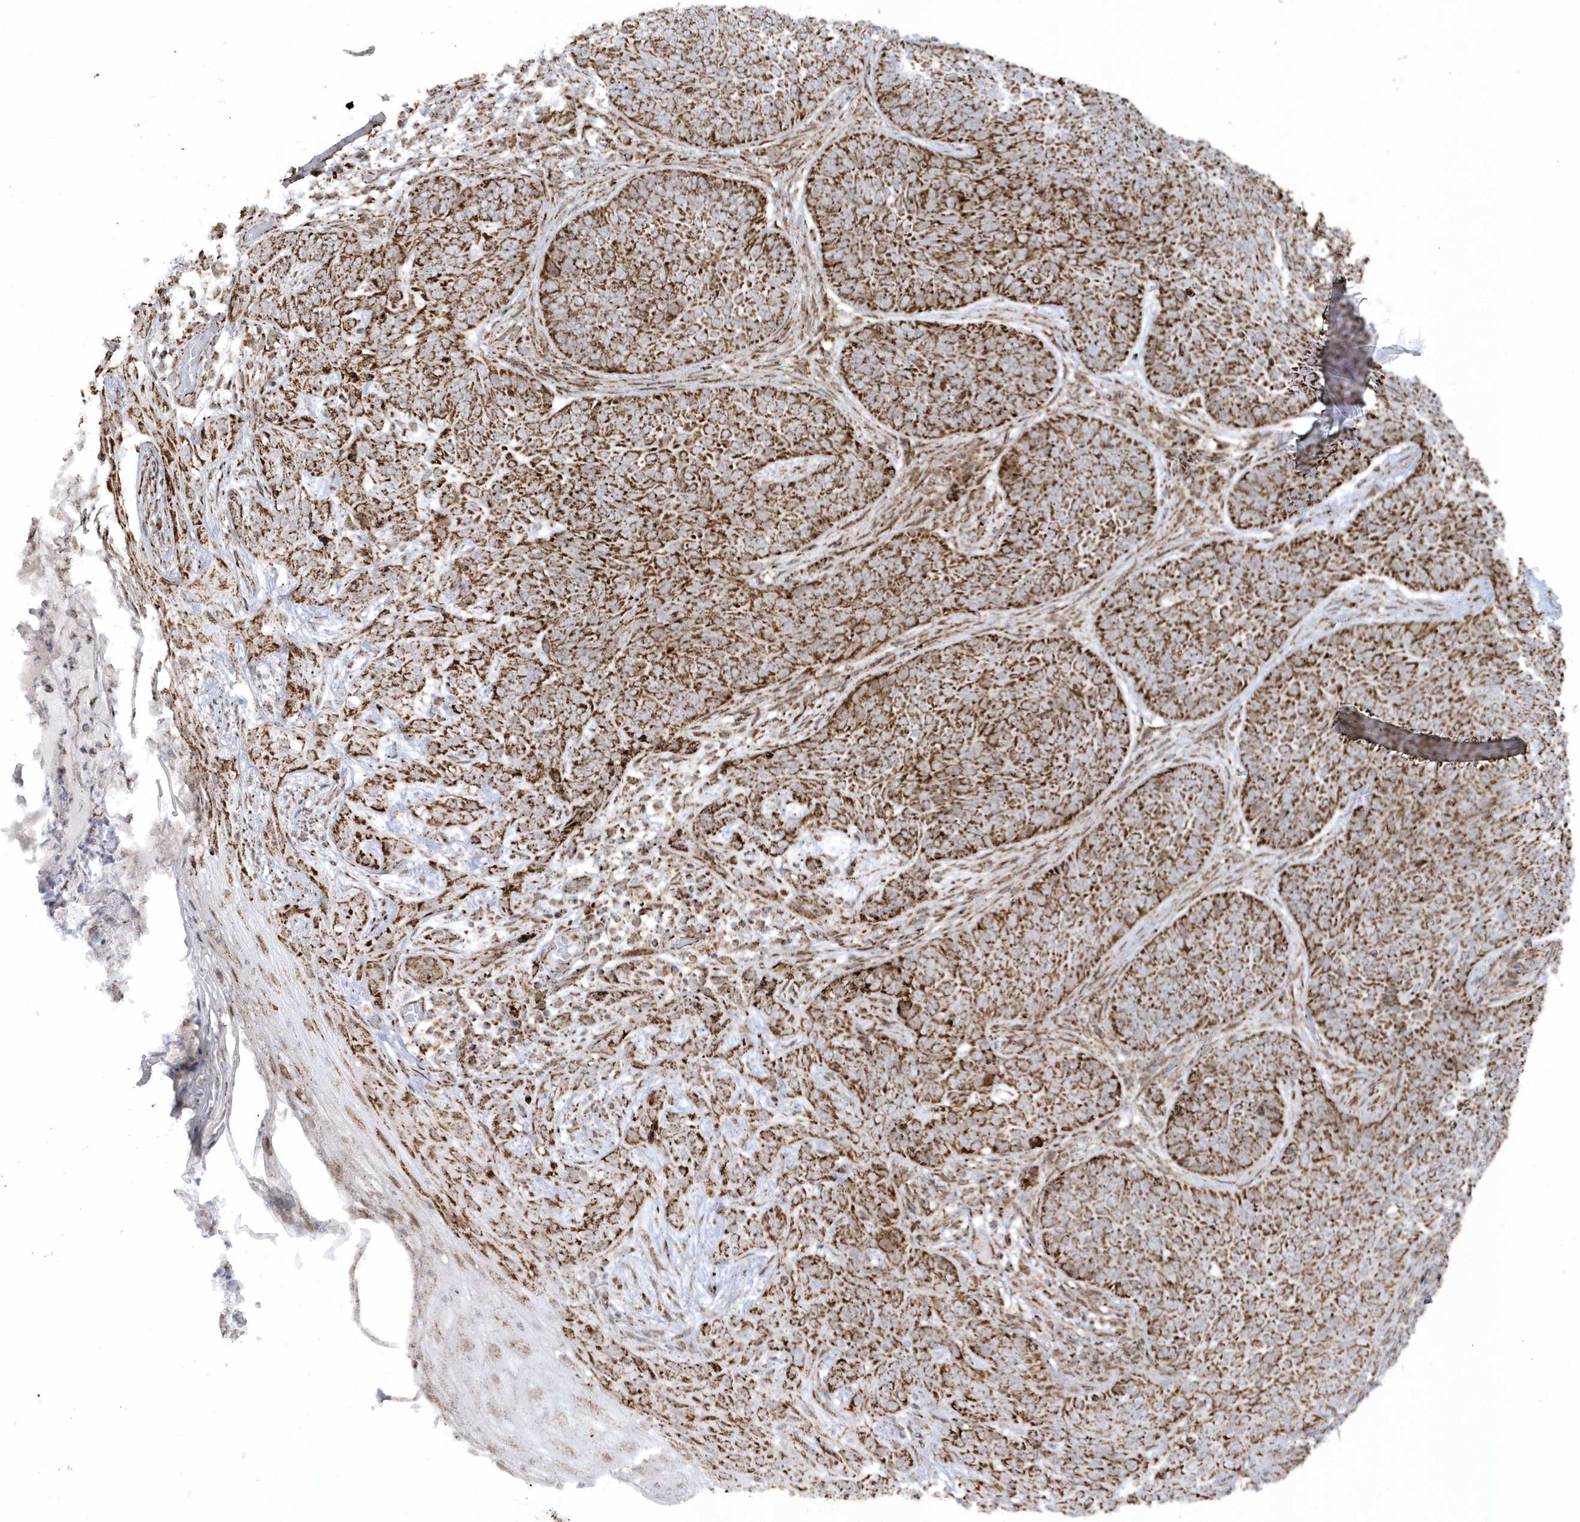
{"staining": {"intensity": "strong", "quantity": ">75%", "location": "cytoplasmic/membranous"}, "tissue": "skin cancer", "cell_type": "Tumor cells", "image_type": "cancer", "snomed": [{"axis": "morphology", "description": "Basal cell carcinoma"}, {"axis": "topography", "description": "Skin"}], "caption": "IHC micrograph of neoplastic tissue: skin cancer stained using immunohistochemistry reveals high levels of strong protein expression localized specifically in the cytoplasmic/membranous of tumor cells, appearing as a cytoplasmic/membranous brown color.", "gene": "CRY2", "patient": {"sex": "male", "age": 85}}